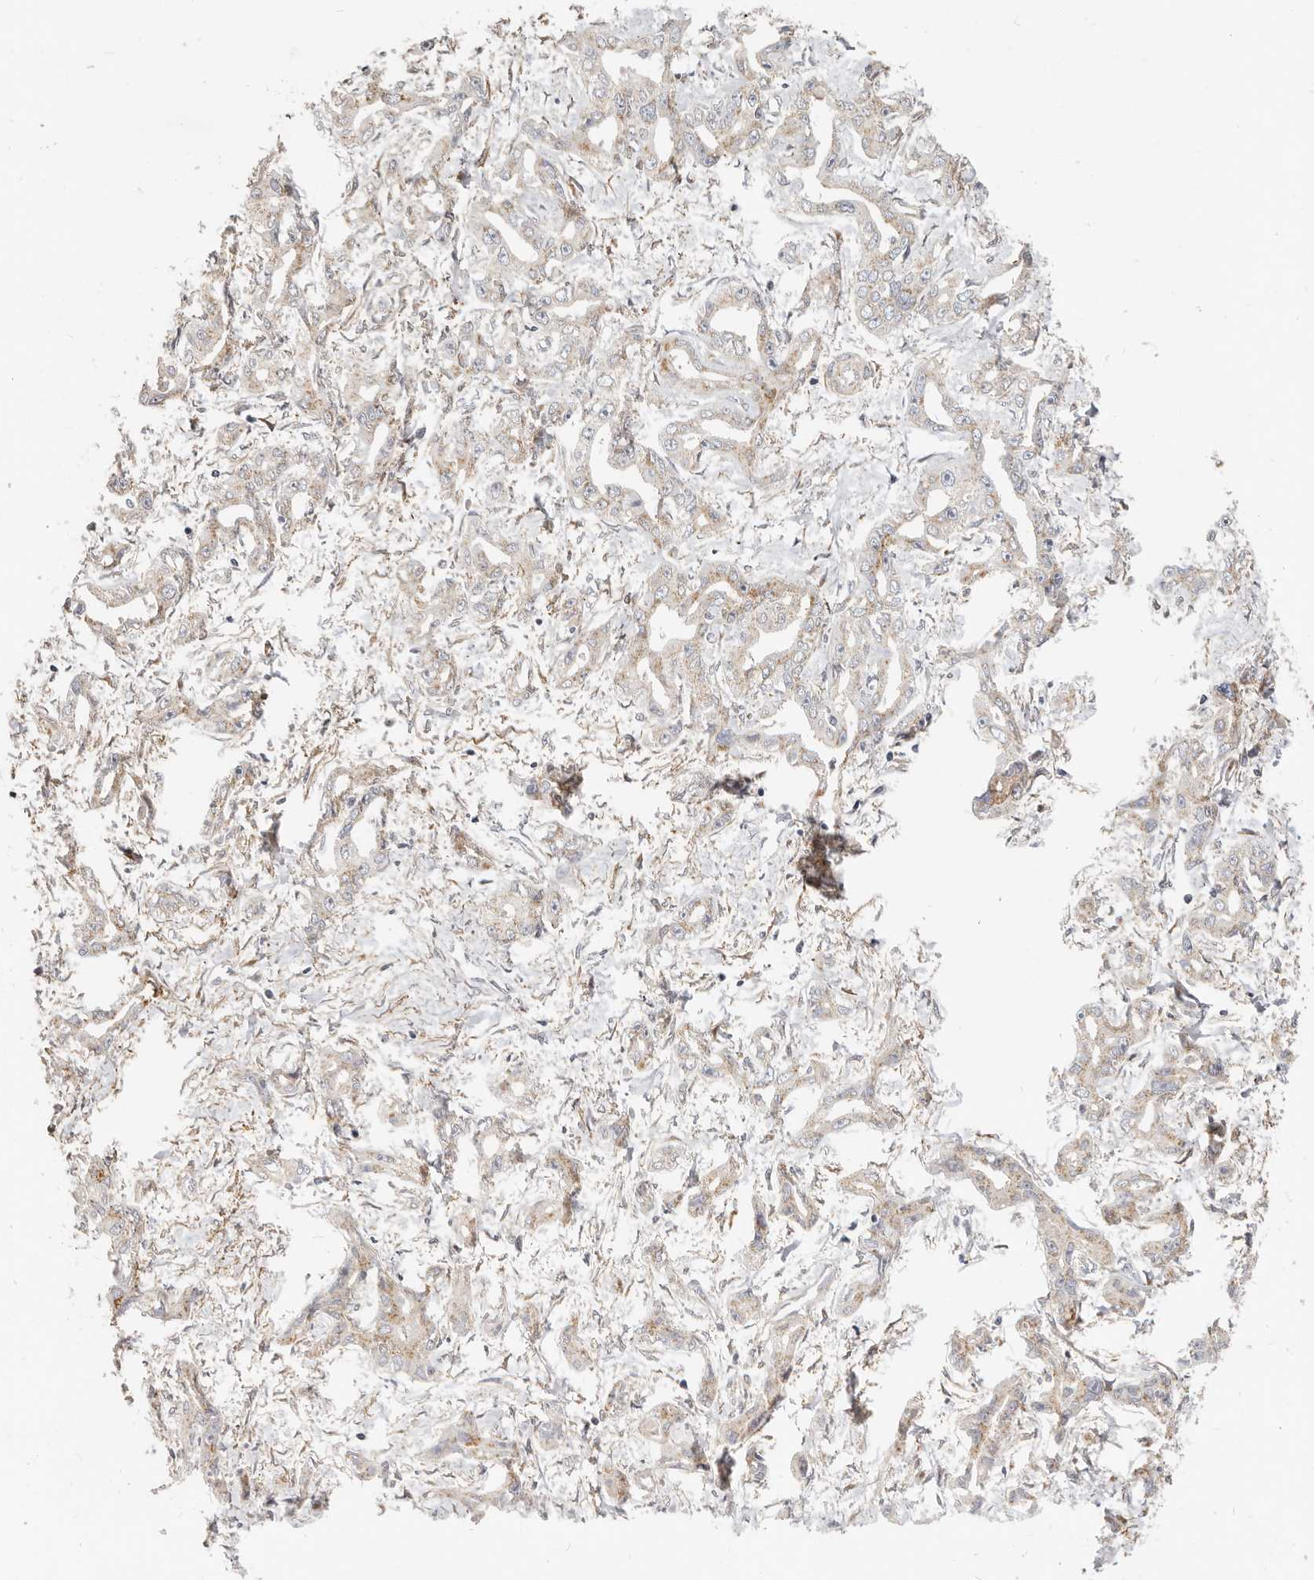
{"staining": {"intensity": "weak", "quantity": ">75%", "location": "cytoplasmic/membranous"}, "tissue": "liver cancer", "cell_type": "Tumor cells", "image_type": "cancer", "snomed": [{"axis": "morphology", "description": "Cholangiocarcinoma"}, {"axis": "topography", "description": "Liver"}], "caption": "An immunohistochemistry (IHC) photomicrograph of neoplastic tissue is shown. Protein staining in brown shows weak cytoplasmic/membranous positivity in liver cancer within tumor cells.", "gene": "RABAC1", "patient": {"sex": "male", "age": 59}}